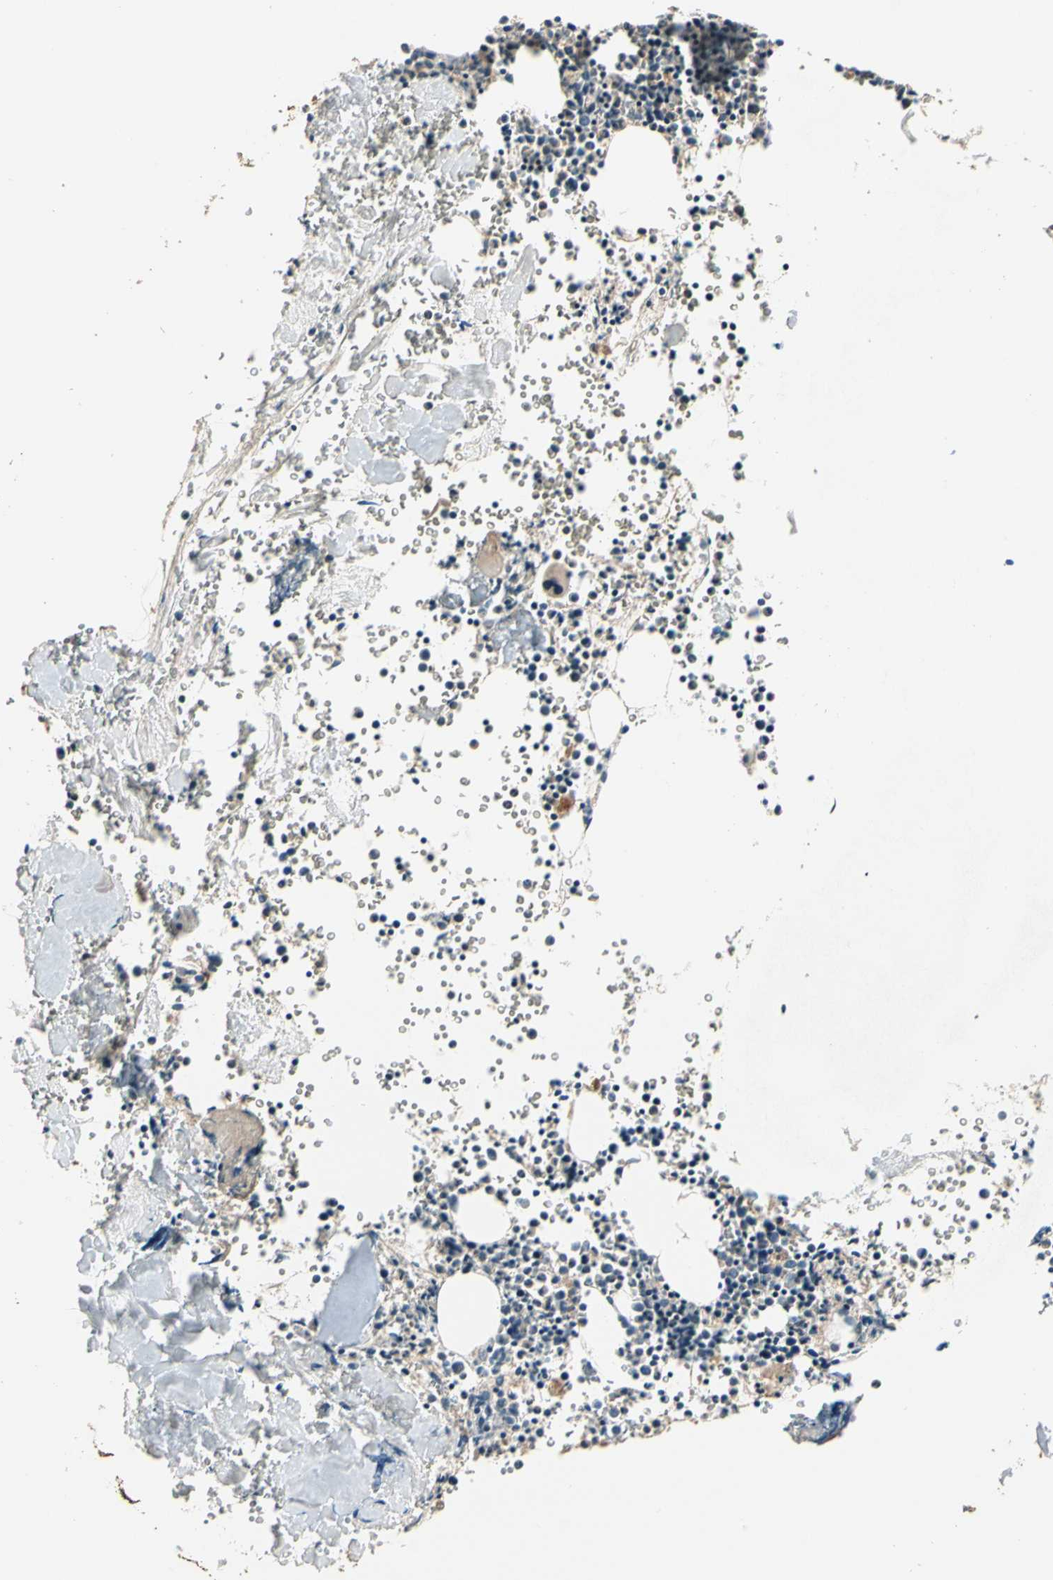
{"staining": {"intensity": "negative", "quantity": "none", "location": "none"}, "tissue": "bone marrow", "cell_type": "Hematopoietic cells", "image_type": "normal", "snomed": [{"axis": "morphology", "description": "Normal tissue, NOS"}, {"axis": "morphology", "description": "Inflammation, NOS"}, {"axis": "topography", "description": "Bone marrow"}], "caption": "This is an immunohistochemistry (IHC) image of benign bone marrow. There is no expression in hematopoietic cells.", "gene": "TNFRSF21", "patient": {"sex": "female", "age": 17}}